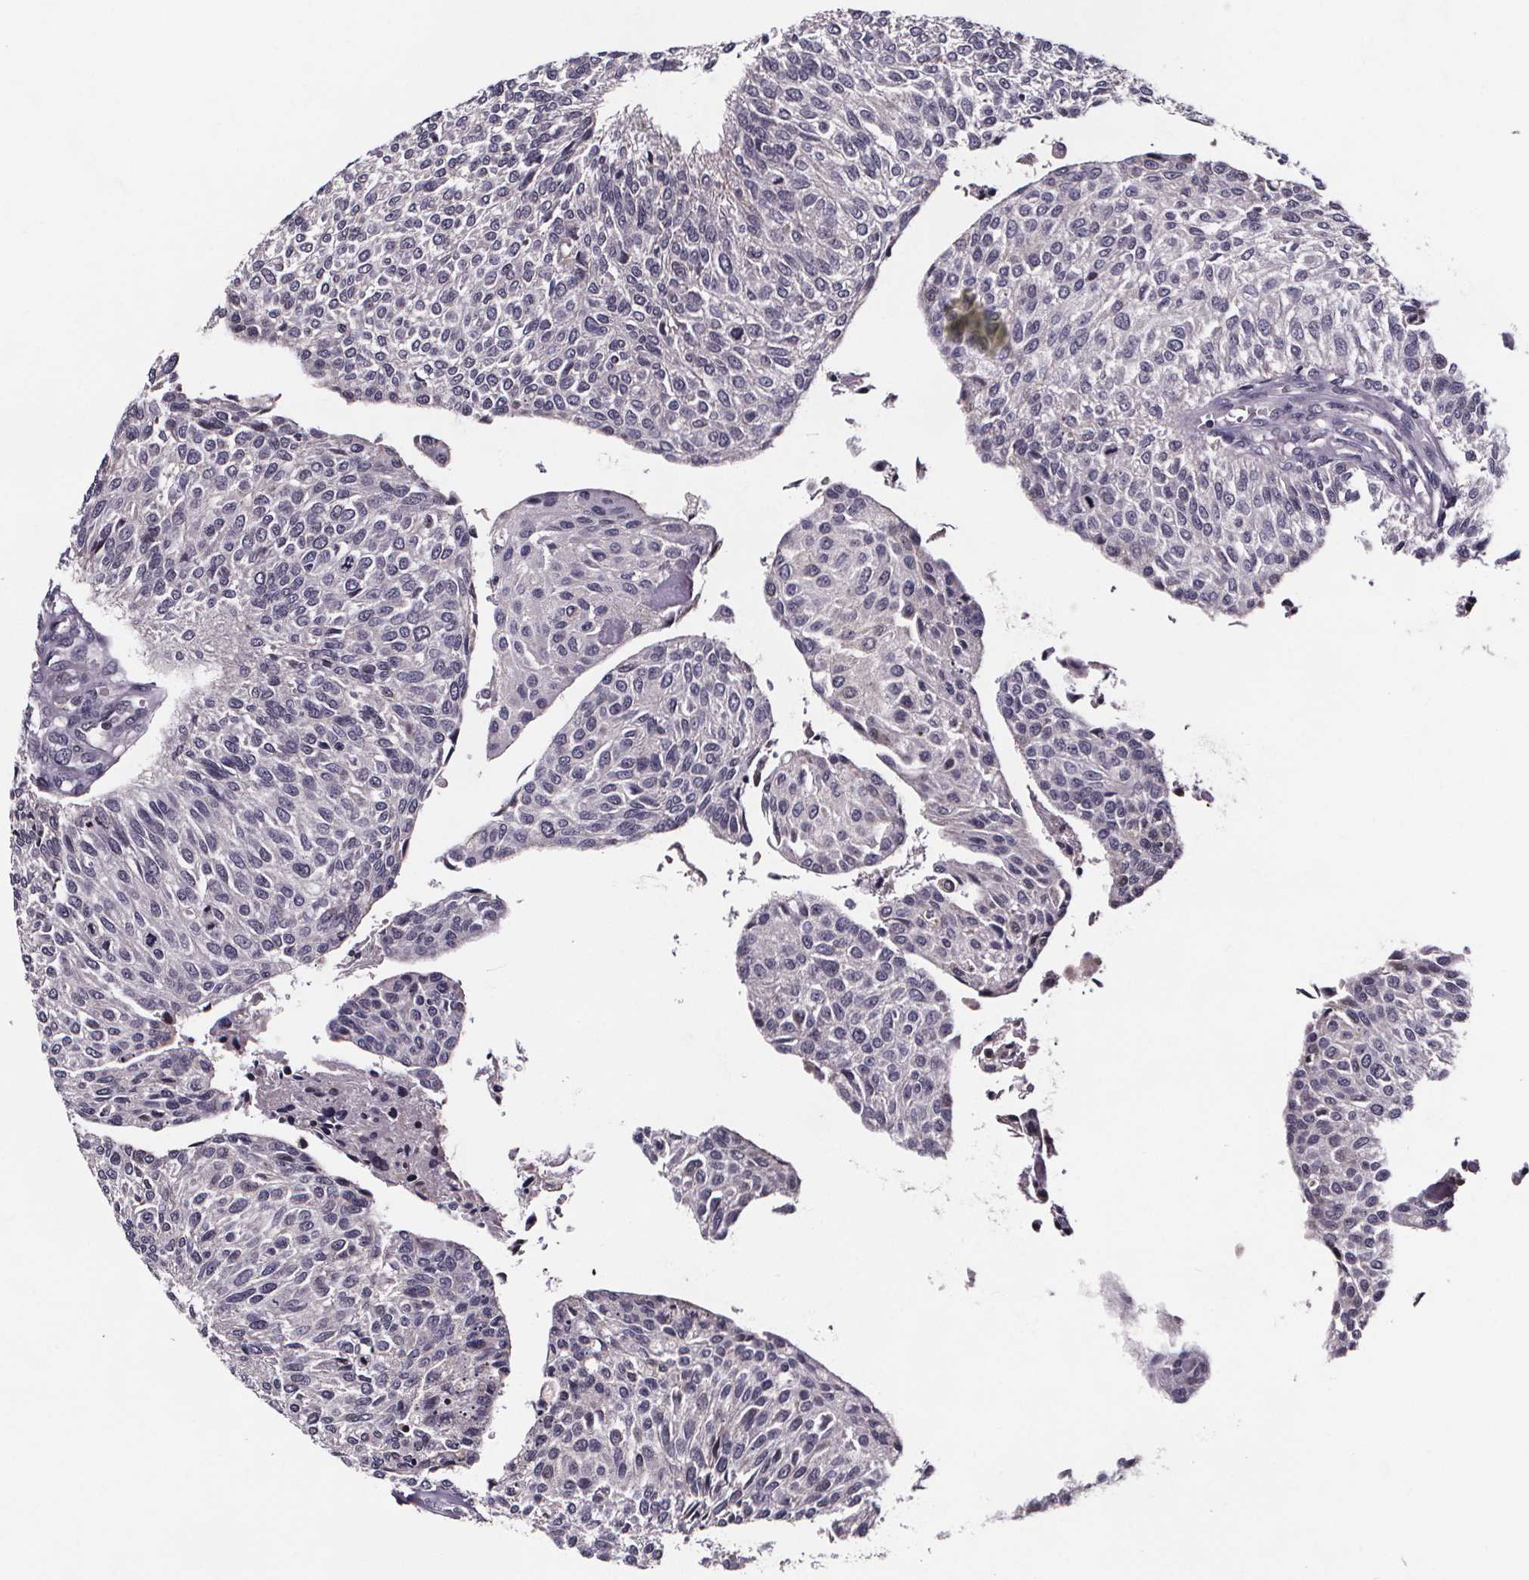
{"staining": {"intensity": "negative", "quantity": "none", "location": "none"}, "tissue": "urothelial cancer", "cell_type": "Tumor cells", "image_type": "cancer", "snomed": [{"axis": "morphology", "description": "Urothelial carcinoma, NOS"}, {"axis": "topography", "description": "Urinary bladder"}], "caption": "An immunohistochemistry (IHC) image of transitional cell carcinoma is shown. There is no staining in tumor cells of transitional cell carcinoma.", "gene": "NPHP4", "patient": {"sex": "male", "age": 55}}